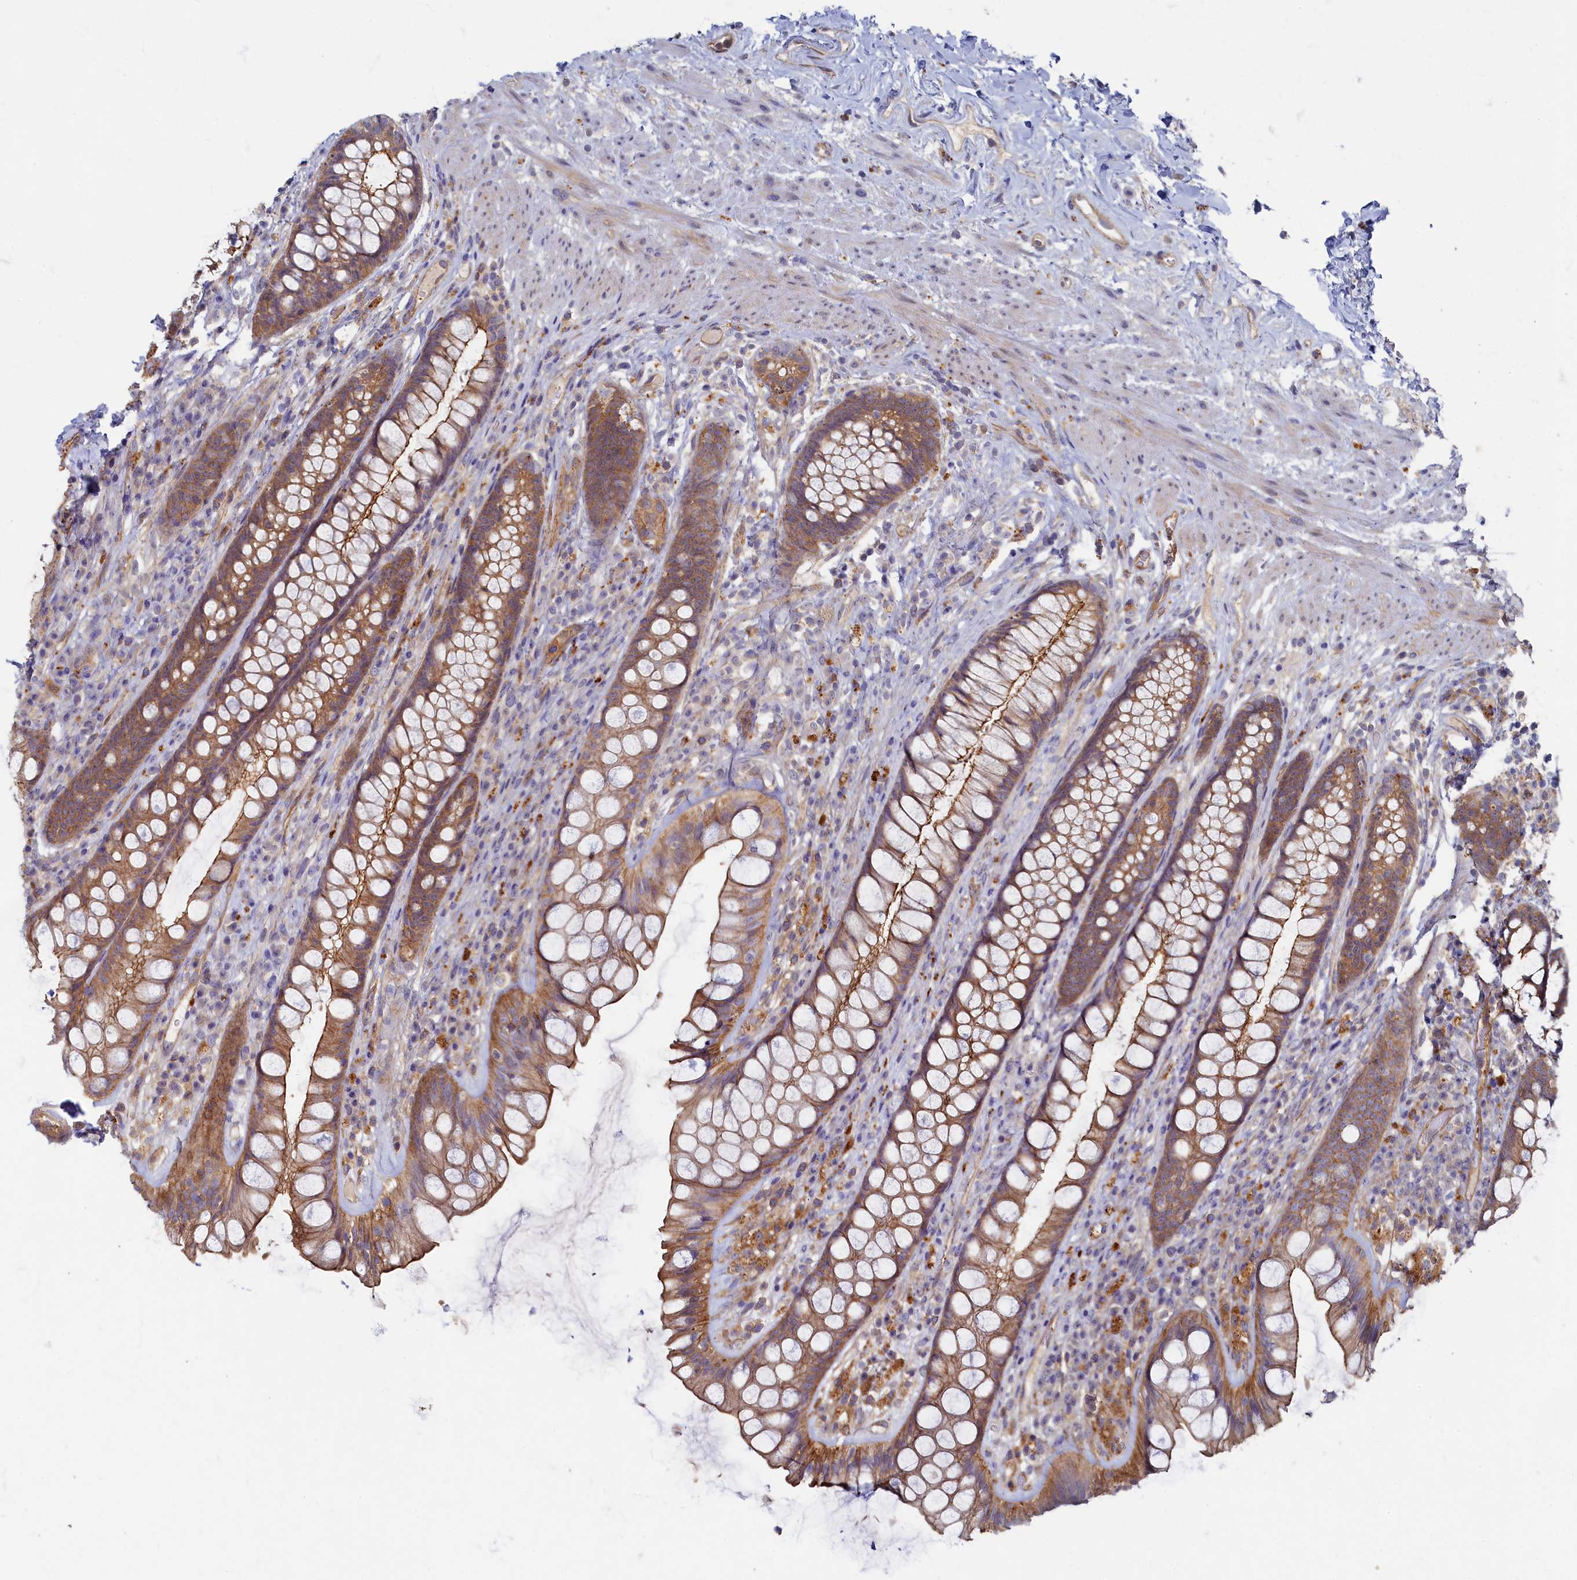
{"staining": {"intensity": "moderate", "quantity": ">75%", "location": "cytoplasmic/membranous"}, "tissue": "rectum", "cell_type": "Glandular cells", "image_type": "normal", "snomed": [{"axis": "morphology", "description": "Normal tissue, NOS"}, {"axis": "topography", "description": "Rectum"}], "caption": "Immunohistochemistry (IHC) (DAB) staining of benign human rectum demonstrates moderate cytoplasmic/membranous protein staining in about >75% of glandular cells.", "gene": "PSMG2", "patient": {"sex": "male", "age": 74}}